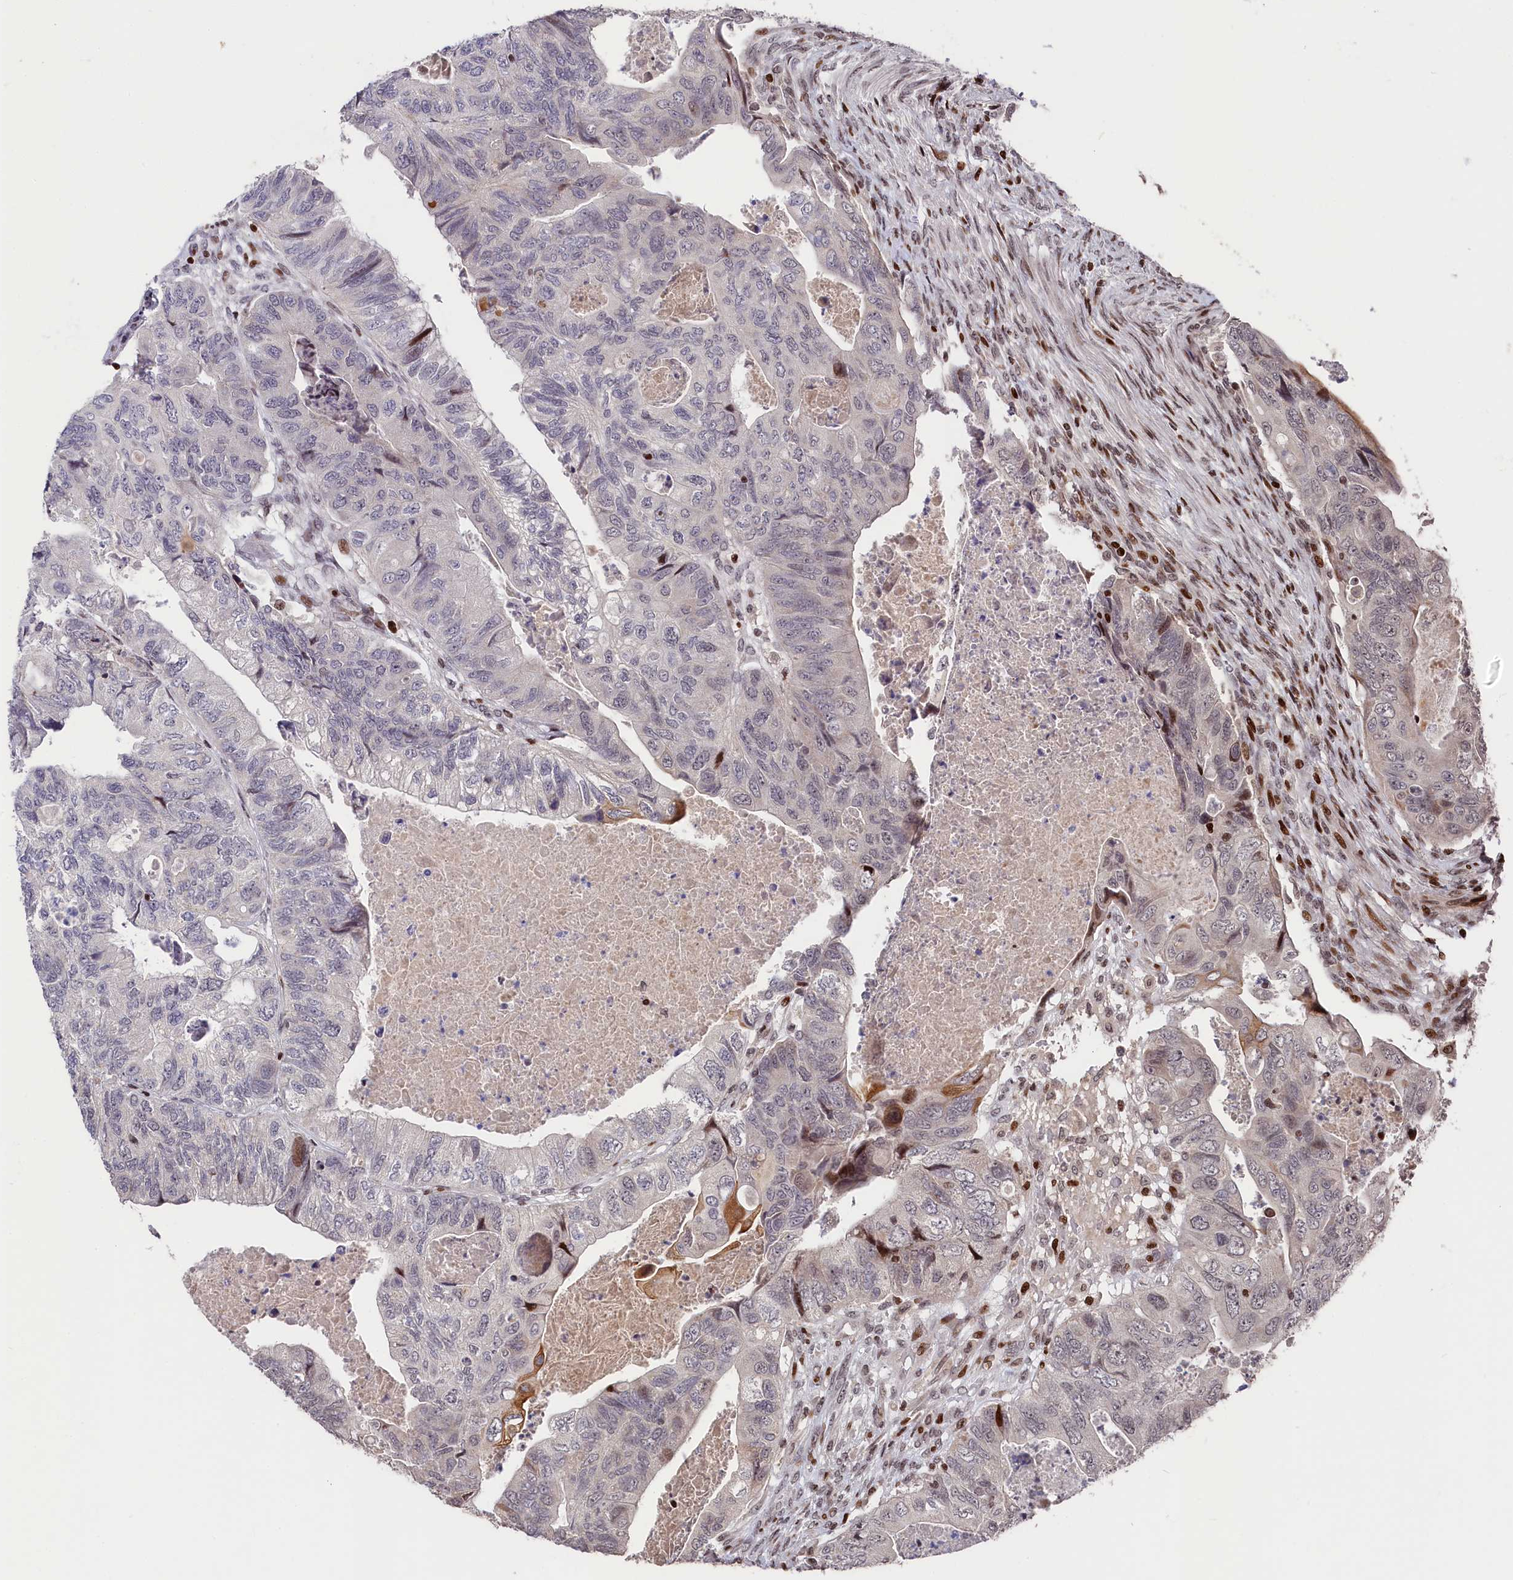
{"staining": {"intensity": "moderate", "quantity": "<25%", "location": "cytoplasmic/membranous,nuclear"}, "tissue": "colorectal cancer", "cell_type": "Tumor cells", "image_type": "cancer", "snomed": [{"axis": "morphology", "description": "Adenocarcinoma, NOS"}, {"axis": "topography", "description": "Rectum"}], "caption": "Immunohistochemical staining of colorectal cancer (adenocarcinoma) reveals low levels of moderate cytoplasmic/membranous and nuclear protein positivity in about <25% of tumor cells.", "gene": "MCF2L2", "patient": {"sex": "male", "age": 63}}